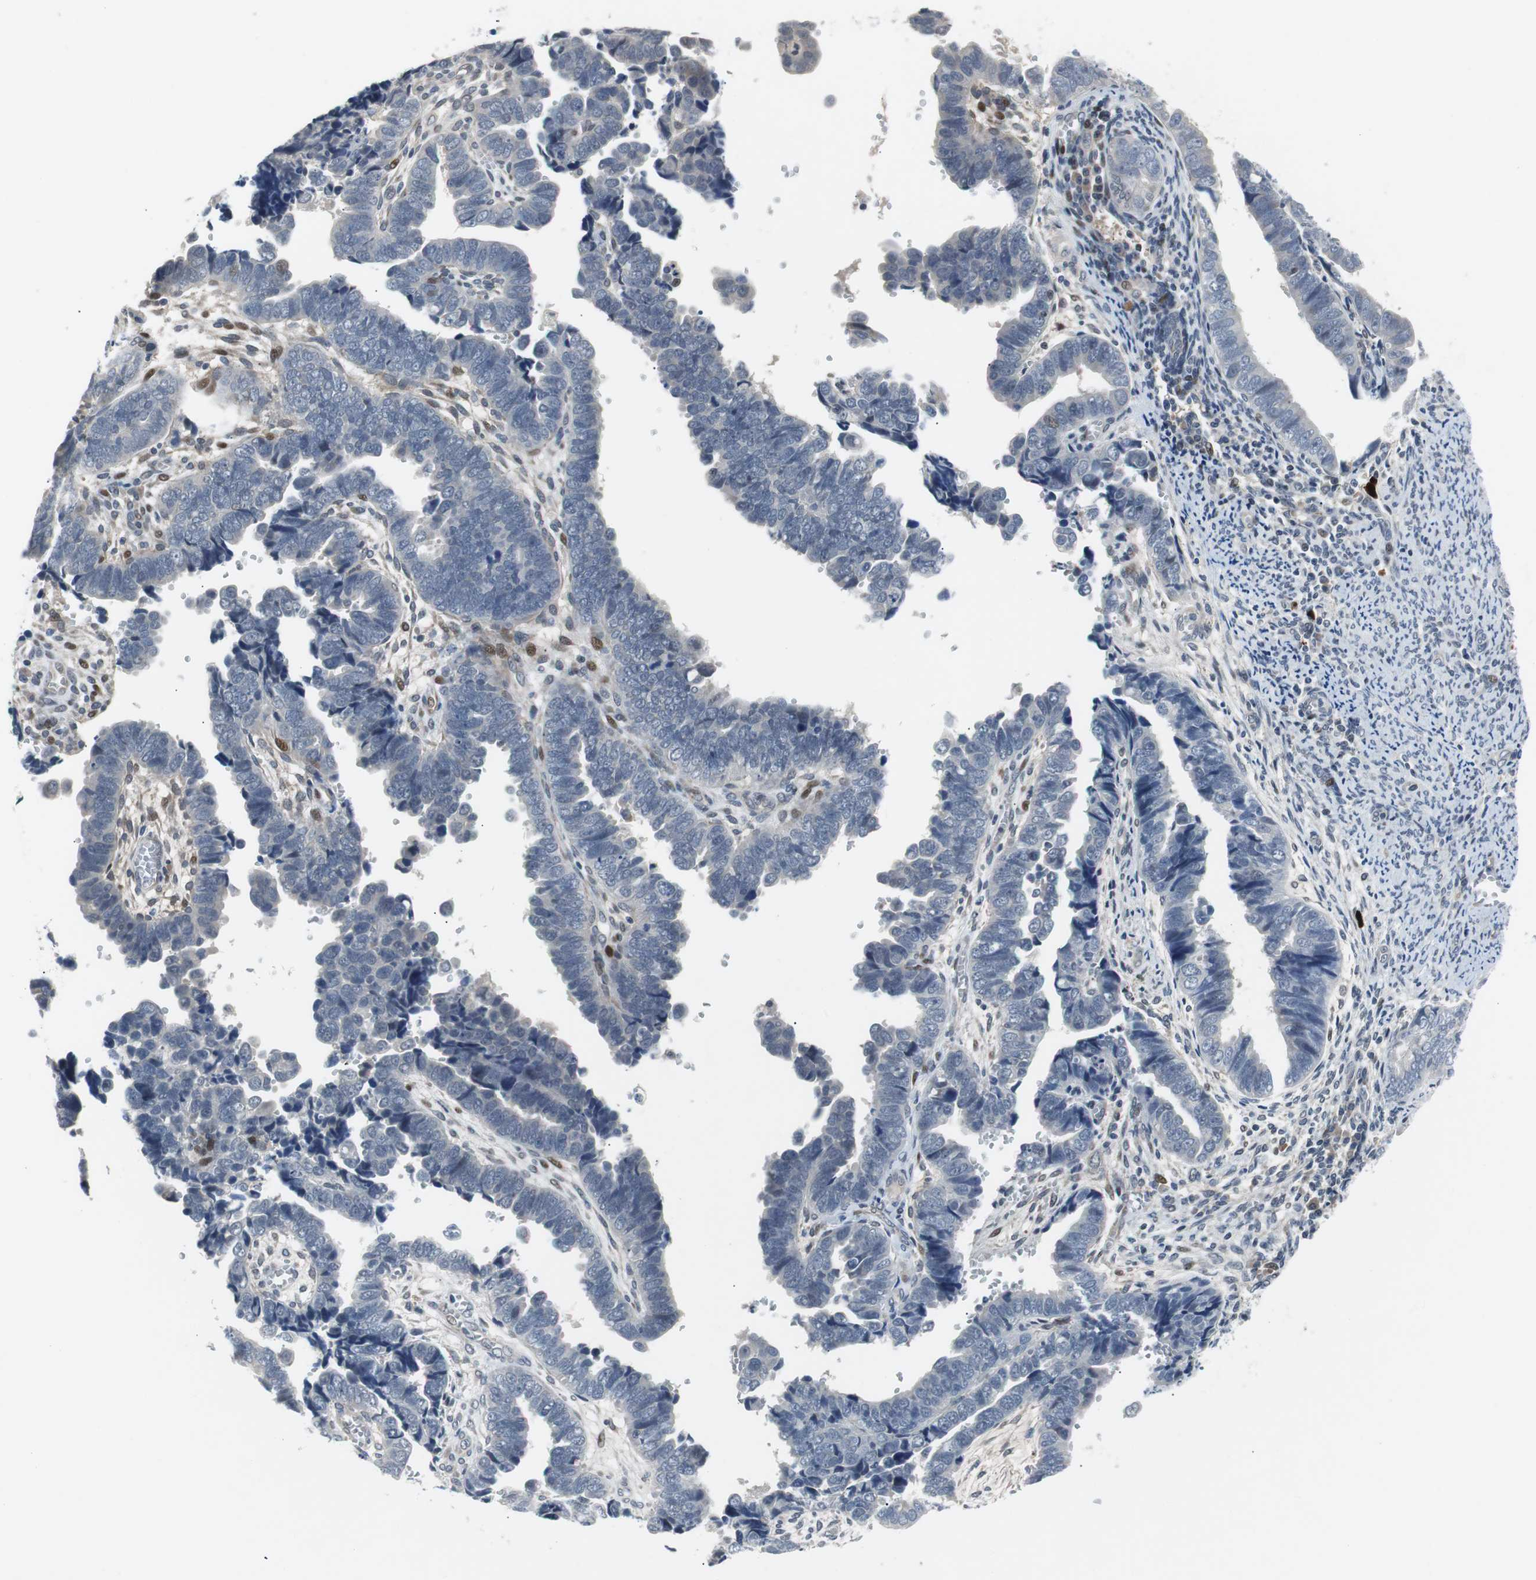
{"staining": {"intensity": "negative", "quantity": "none", "location": "none"}, "tissue": "endometrial cancer", "cell_type": "Tumor cells", "image_type": "cancer", "snomed": [{"axis": "morphology", "description": "Adenocarcinoma, NOS"}, {"axis": "topography", "description": "Endometrium"}], "caption": "Endometrial cancer was stained to show a protein in brown. There is no significant staining in tumor cells.", "gene": "MAP2K4", "patient": {"sex": "female", "age": 75}}